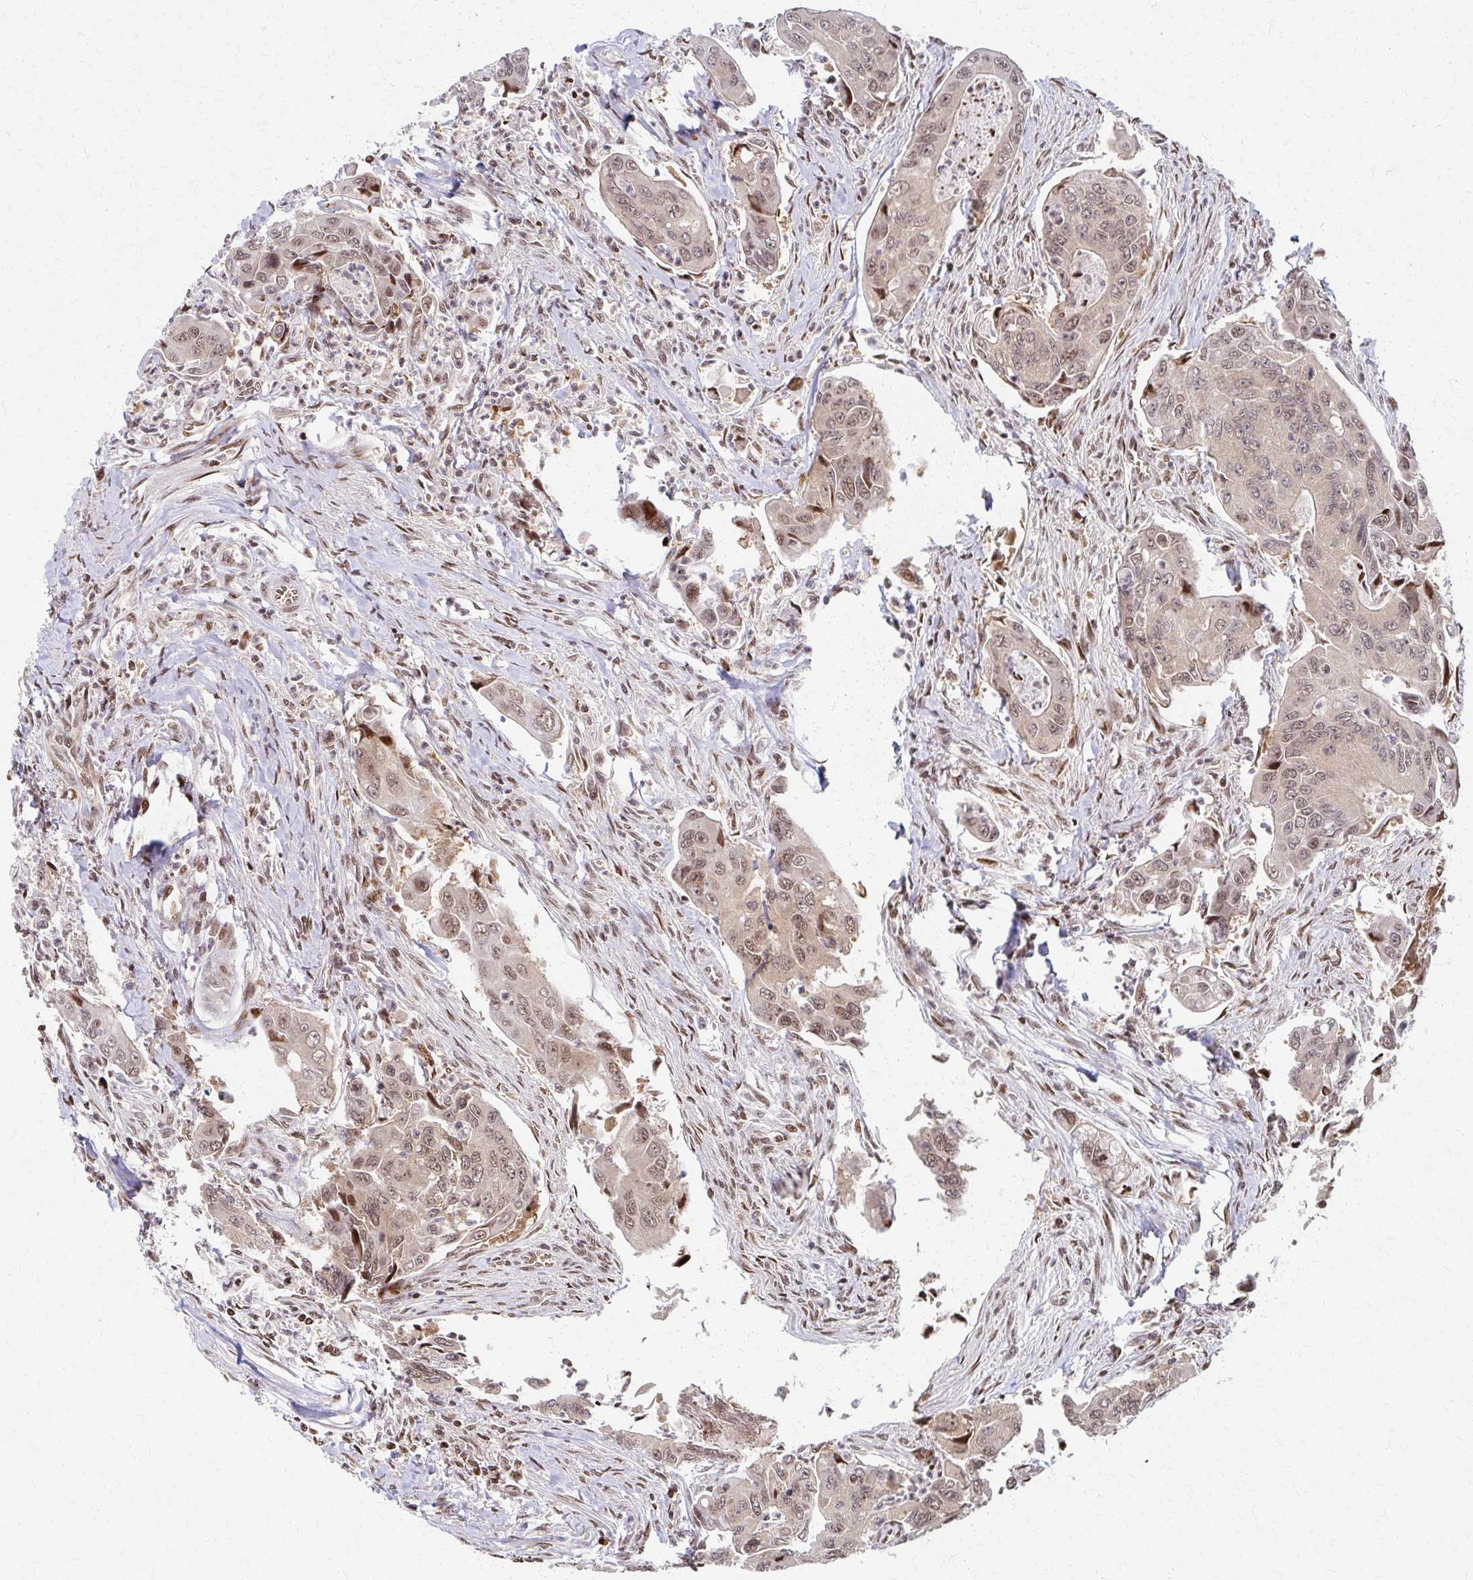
{"staining": {"intensity": "weak", "quantity": "25%-75%", "location": "cytoplasmic/membranous,nuclear"}, "tissue": "colorectal cancer", "cell_type": "Tumor cells", "image_type": "cancer", "snomed": [{"axis": "morphology", "description": "Adenocarcinoma, NOS"}, {"axis": "topography", "description": "Colon"}], "caption": "The image exhibits a brown stain indicating the presence of a protein in the cytoplasmic/membranous and nuclear of tumor cells in colorectal cancer (adenocarcinoma).", "gene": "PSMD7", "patient": {"sex": "female", "age": 67}}